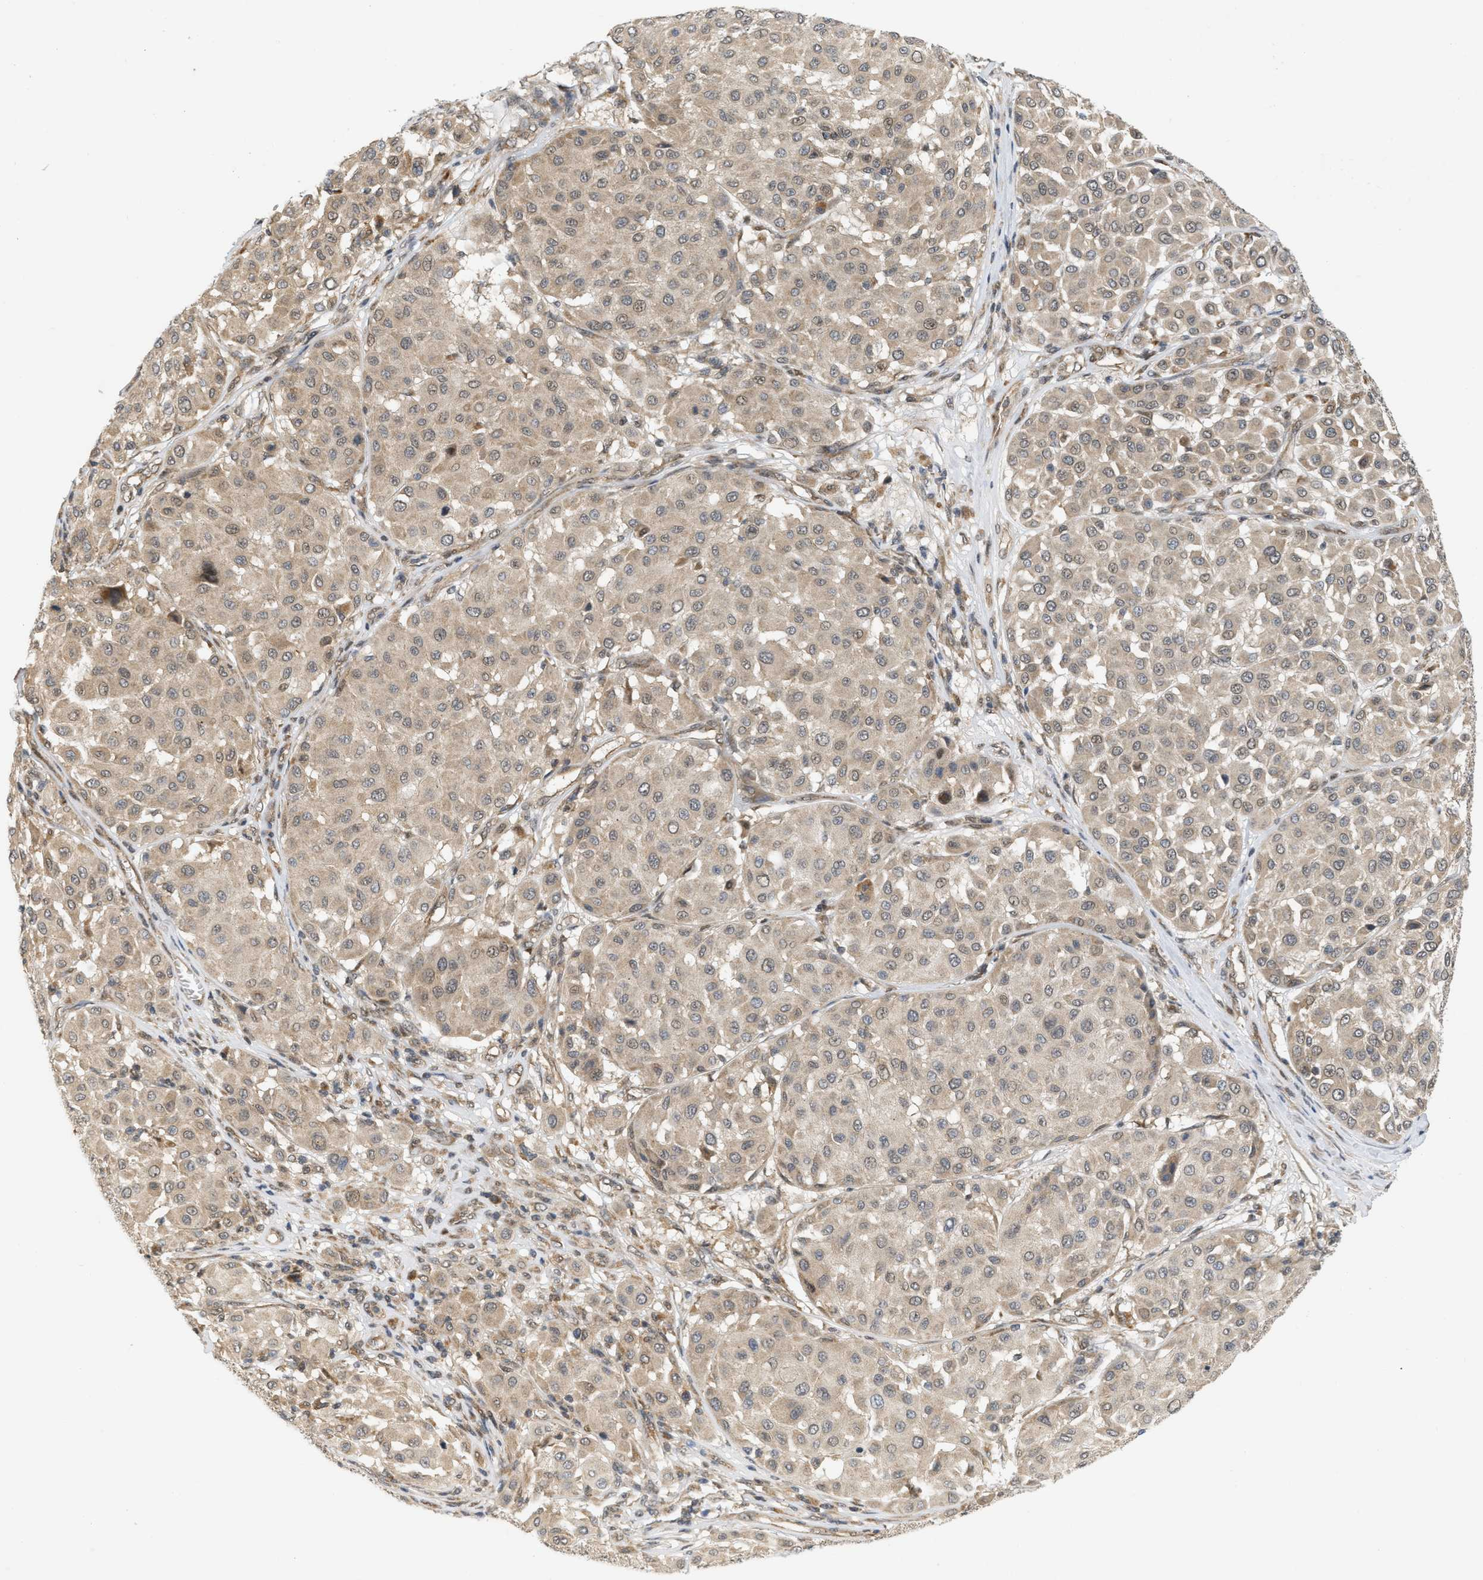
{"staining": {"intensity": "moderate", "quantity": ">75%", "location": "cytoplasmic/membranous"}, "tissue": "melanoma", "cell_type": "Tumor cells", "image_type": "cancer", "snomed": [{"axis": "morphology", "description": "Malignant melanoma, Metastatic site"}, {"axis": "topography", "description": "Soft tissue"}], "caption": "Tumor cells show medium levels of moderate cytoplasmic/membranous staining in approximately >75% of cells in human malignant melanoma (metastatic site).", "gene": "PRKD1", "patient": {"sex": "male", "age": 41}}